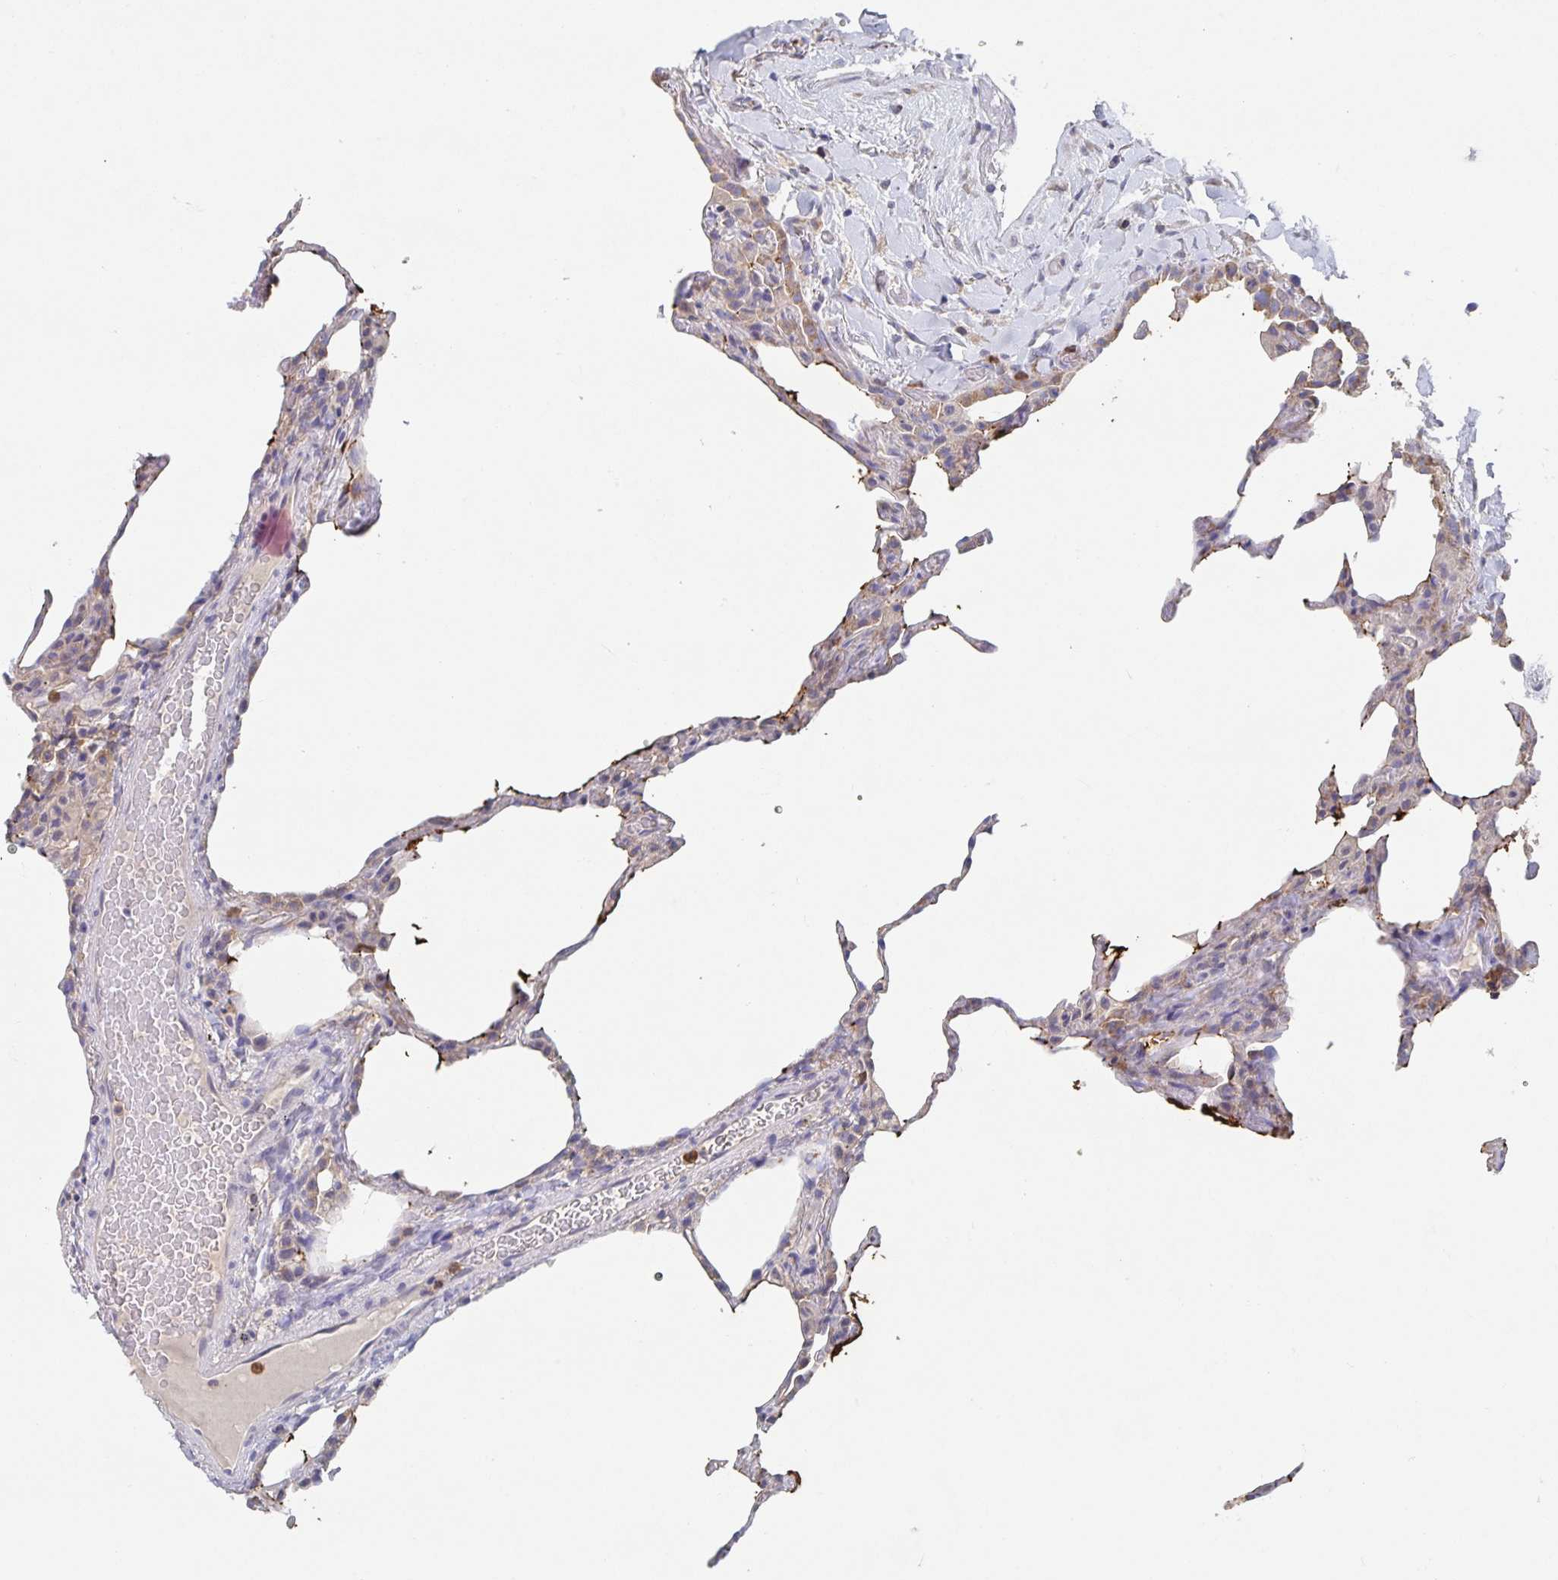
{"staining": {"intensity": "moderate", "quantity": "<25%", "location": "cytoplasmic/membranous"}, "tissue": "lung", "cell_type": "Alveolar cells", "image_type": "normal", "snomed": [{"axis": "morphology", "description": "Normal tissue, NOS"}, {"axis": "topography", "description": "Lung"}], "caption": "A brown stain shows moderate cytoplasmic/membranous positivity of a protein in alveolar cells of benign human lung.", "gene": "CDC42BPG", "patient": {"sex": "female", "age": 57}}